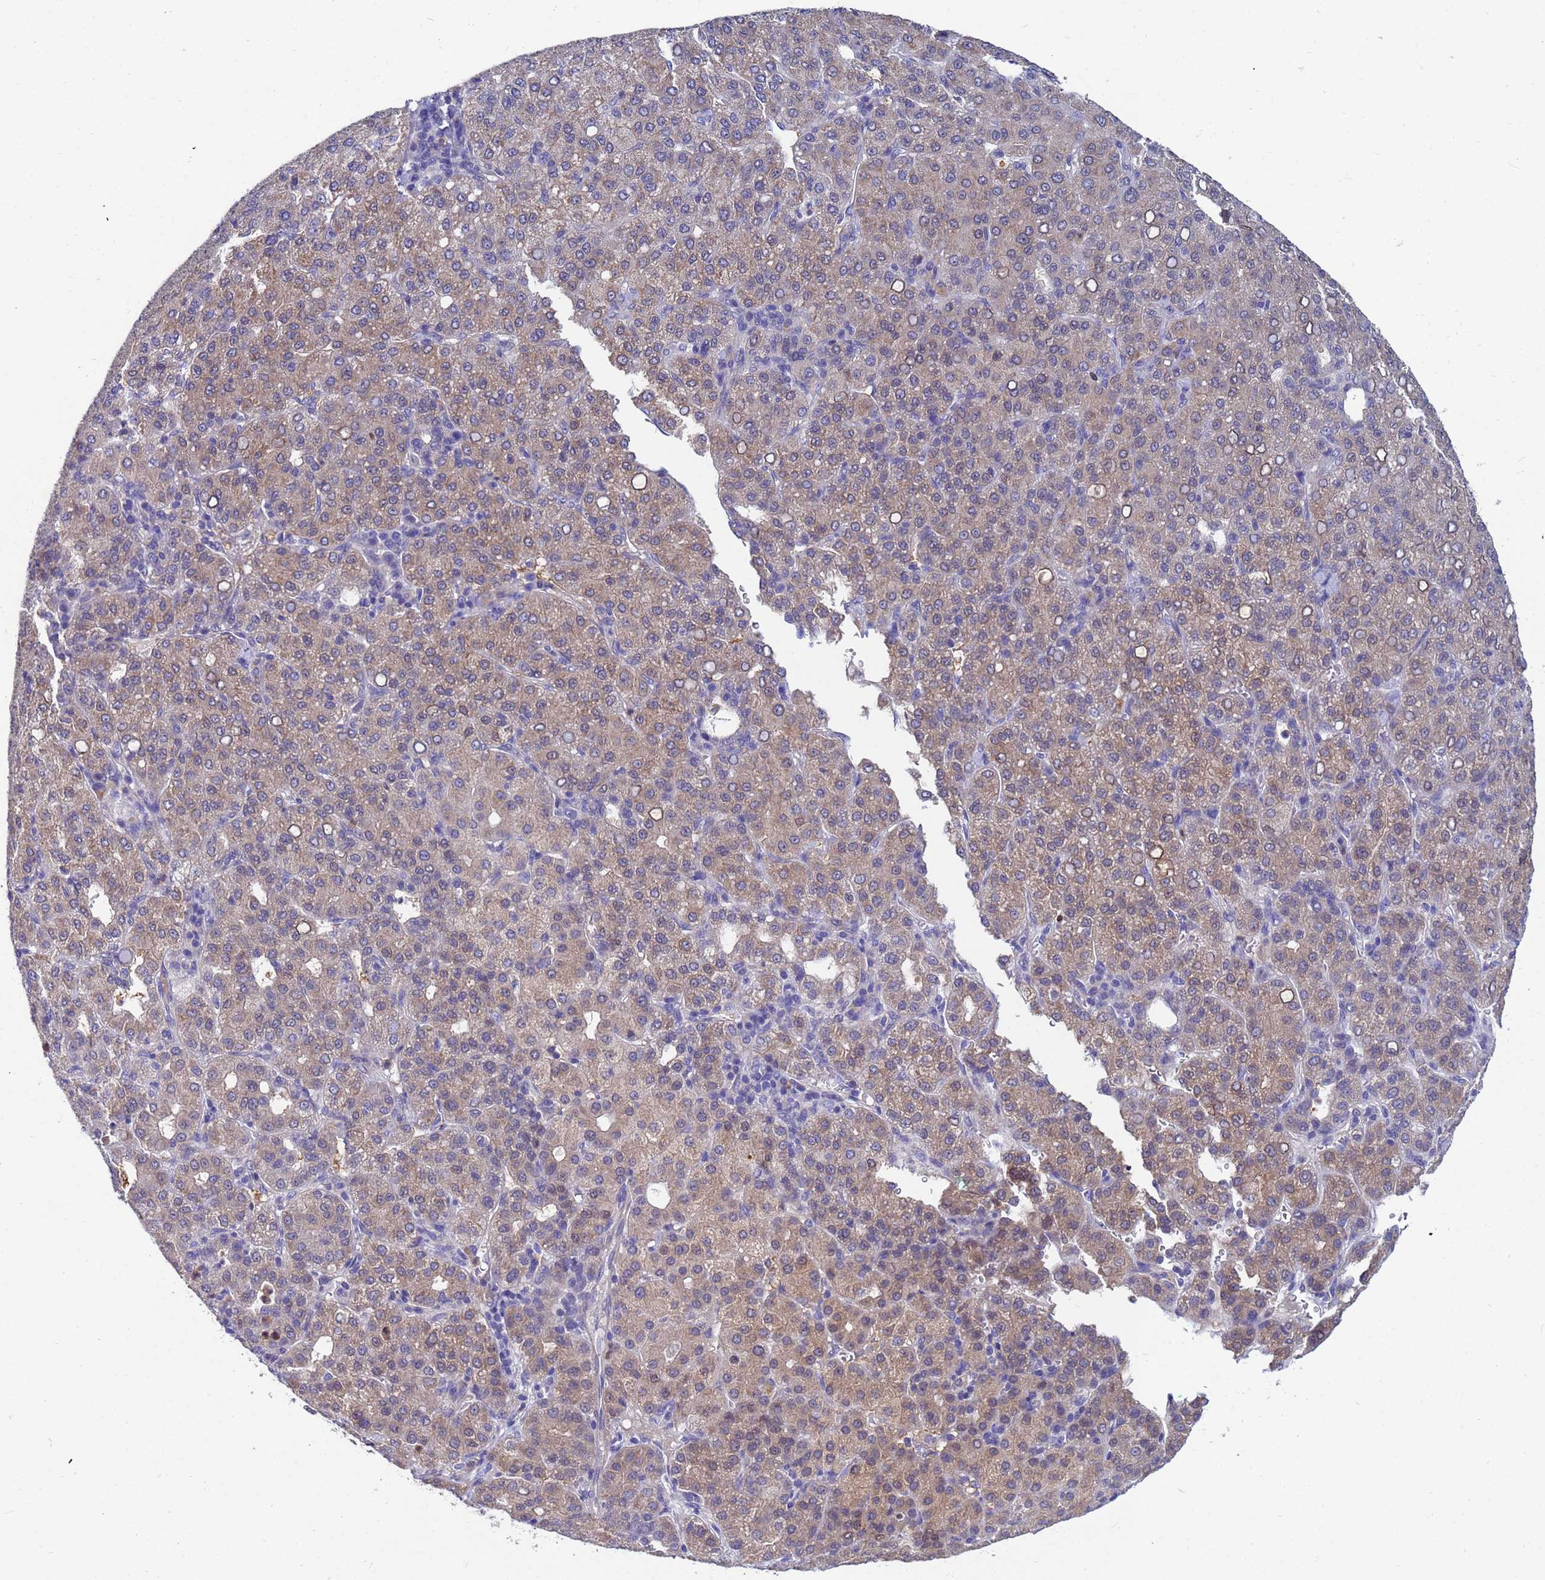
{"staining": {"intensity": "weak", "quantity": ">75%", "location": "cytoplasmic/membranous"}, "tissue": "liver cancer", "cell_type": "Tumor cells", "image_type": "cancer", "snomed": [{"axis": "morphology", "description": "Carcinoma, Hepatocellular, NOS"}, {"axis": "topography", "description": "Liver"}], "caption": "Immunohistochemistry image of human hepatocellular carcinoma (liver) stained for a protein (brown), which displays low levels of weak cytoplasmic/membranous staining in about >75% of tumor cells.", "gene": "TTLL11", "patient": {"sex": "male", "age": 65}}